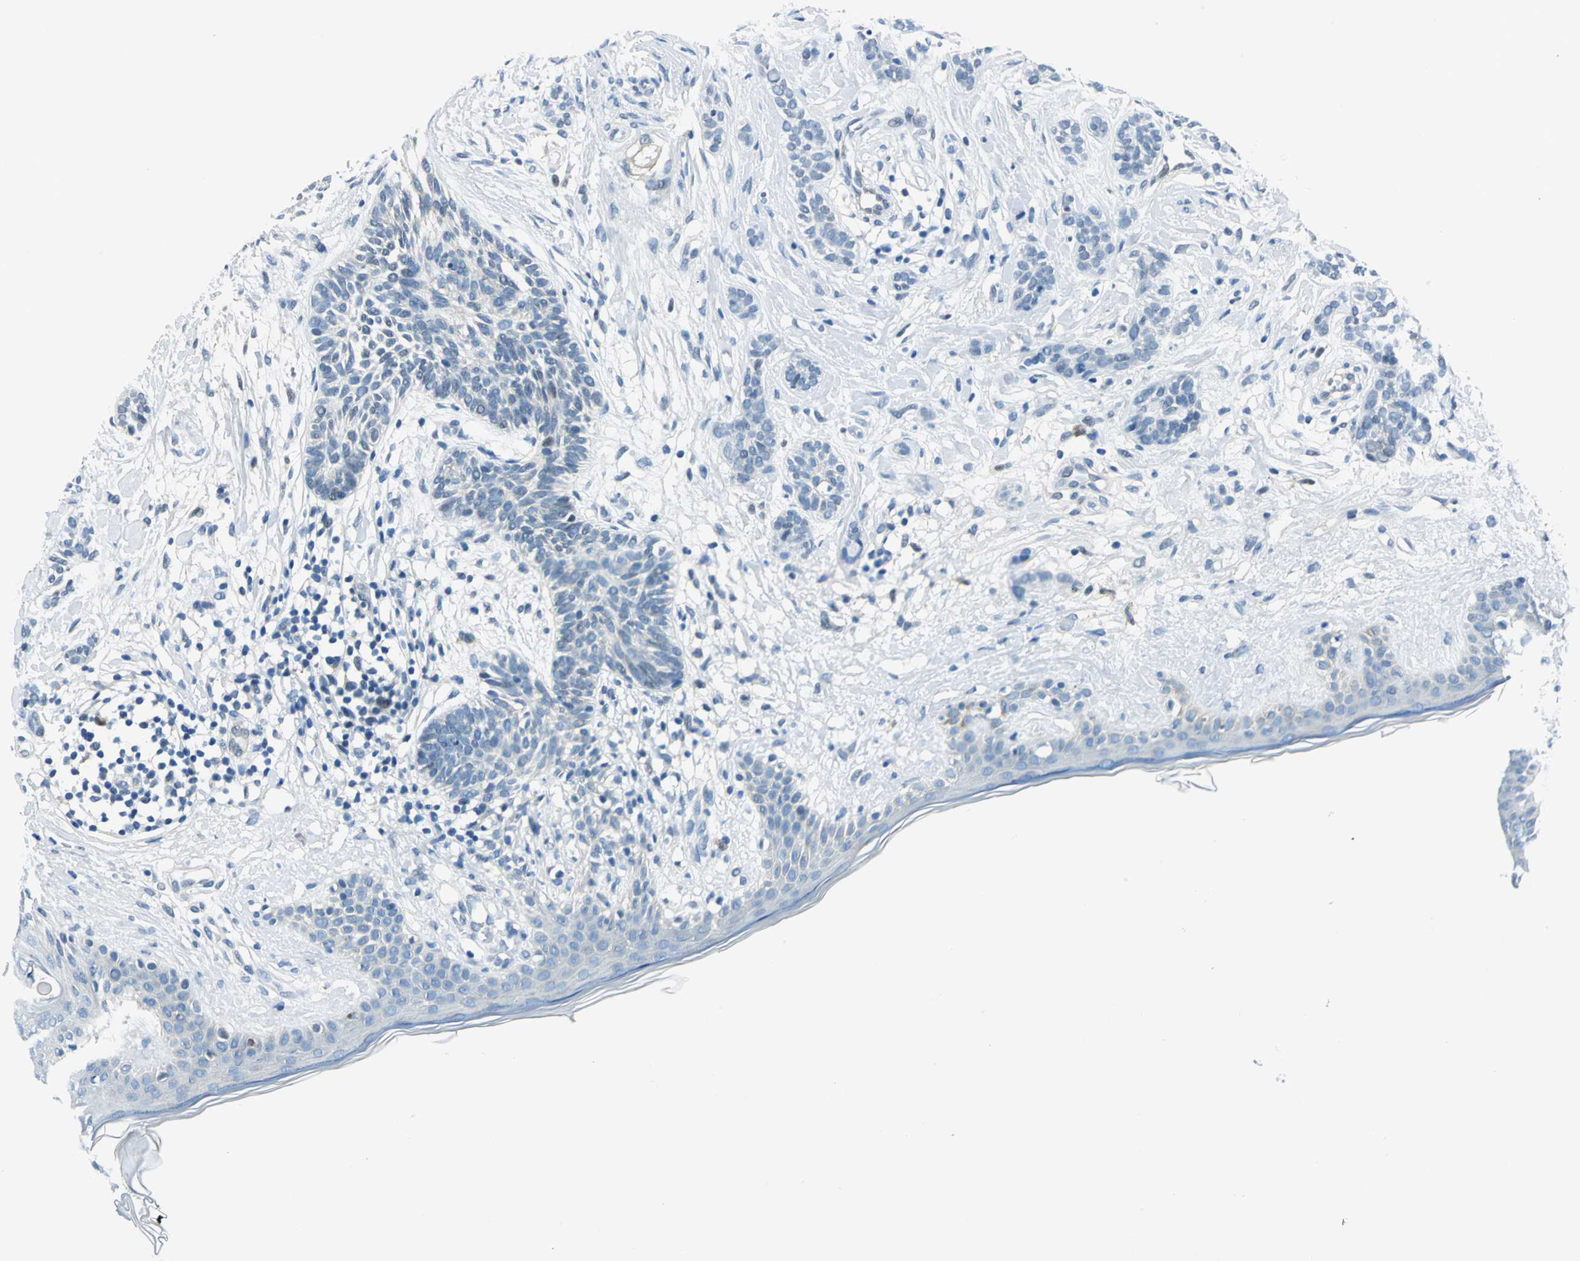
{"staining": {"intensity": "negative", "quantity": "none", "location": "none"}, "tissue": "skin cancer", "cell_type": "Tumor cells", "image_type": "cancer", "snomed": [{"axis": "morphology", "description": "Normal tissue, NOS"}, {"axis": "morphology", "description": "Basal cell carcinoma"}, {"axis": "topography", "description": "Skin"}], "caption": "IHC of human skin cancer (basal cell carcinoma) shows no expression in tumor cells.", "gene": "AKR1A1", "patient": {"sex": "male", "age": 63}}